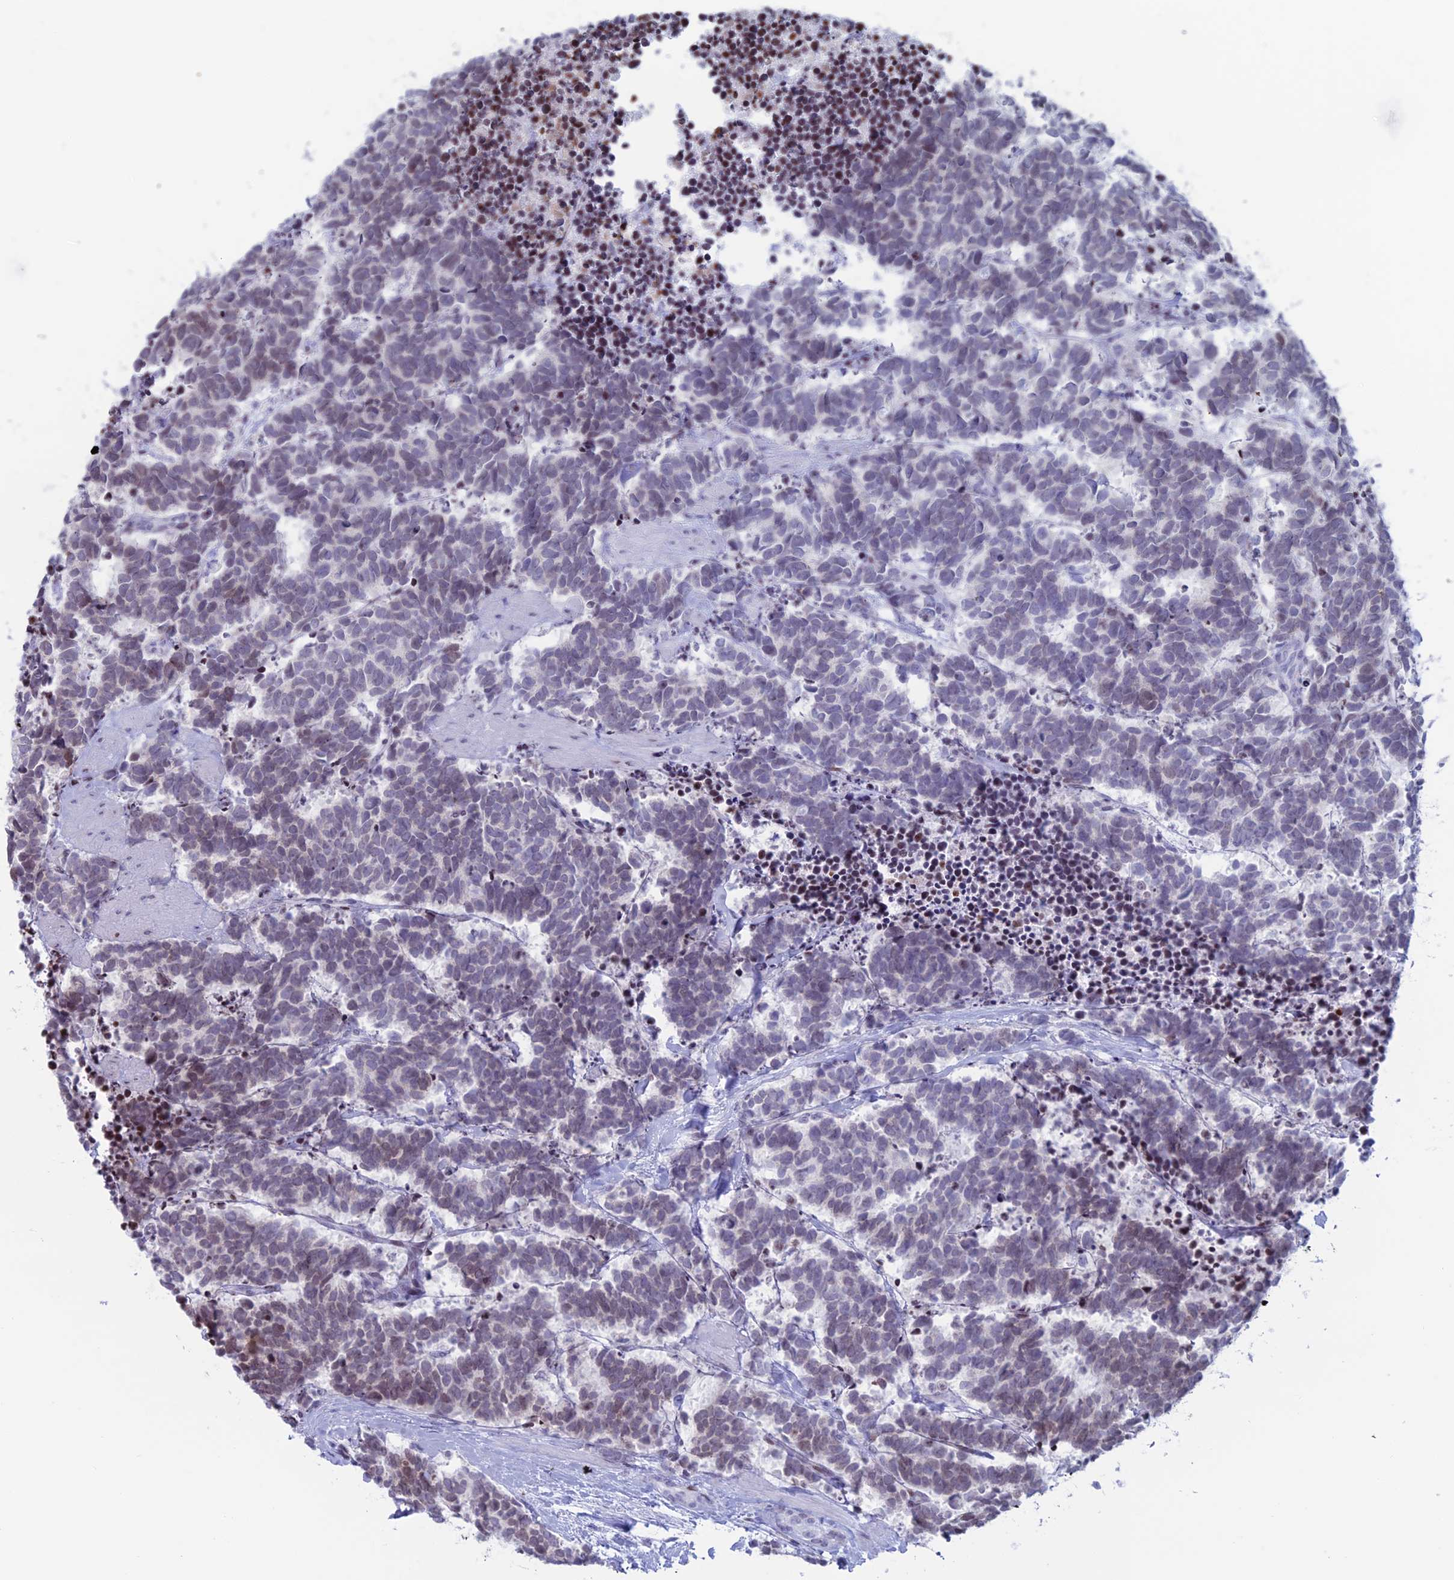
{"staining": {"intensity": "weak", "quantity": "<25%", "location": "nuclear"}, "tissue": "carcinoid", "cell_type": "Tumor cells", "image_type": "cancer", "snomed": [{"axis": "morphology", "description": "Carcinoma, NOS"}, {"axis": "morphology", "description": "Carcinoid, malignant, NOS"}, {"axis": "topography", "description": "Prostate"}], "caption": "Human carcinoid stained for a protein using IHC shows no positivity in tumor cells.", "gene": "CERS6", "patient": {"sex": "male", "age": 57}}